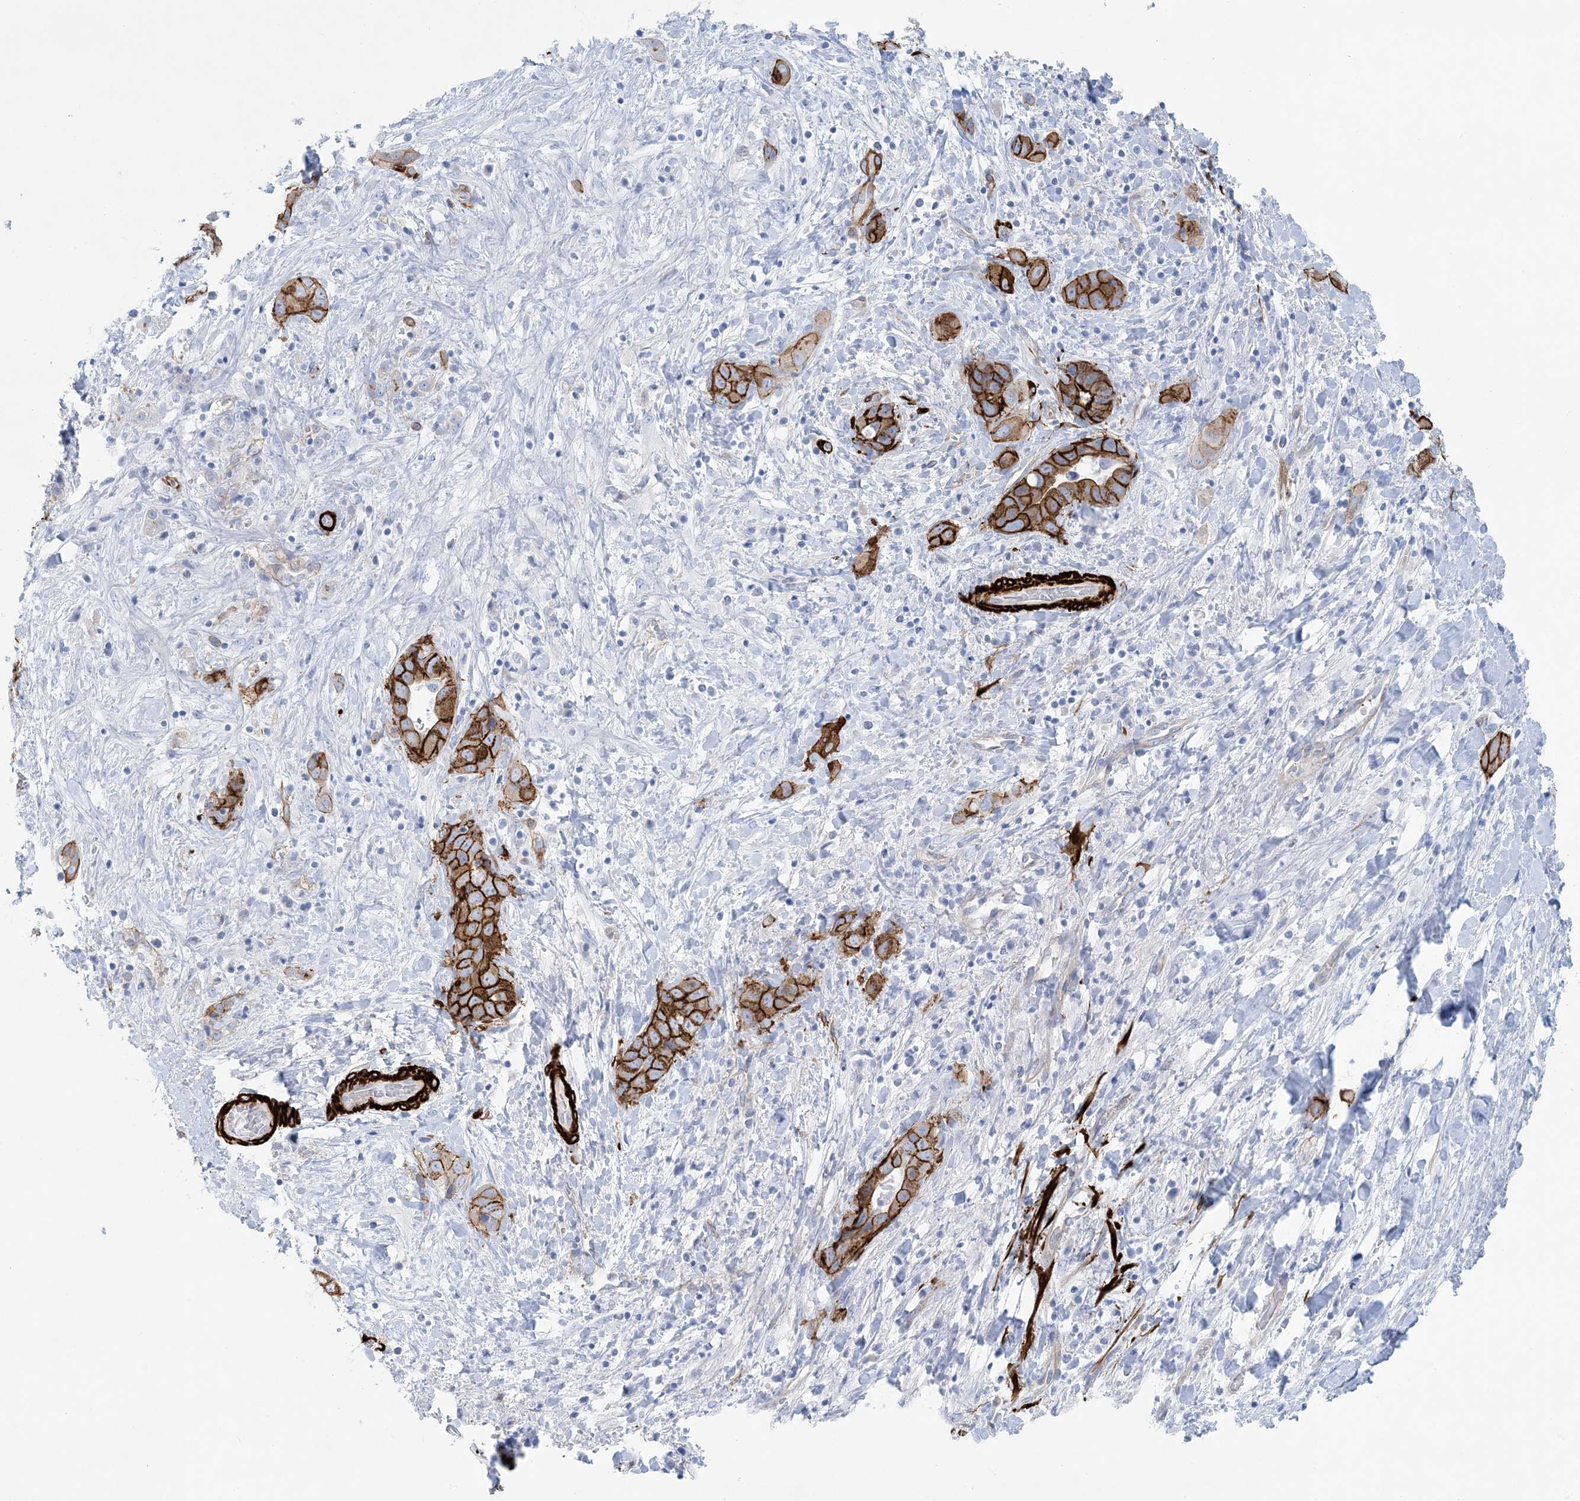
{"staining": {"intensity": "strong", "quantity": ">75%", "location": "cytoplasmic/membranous"}, "tissue": "liver cancer", "cell_type": "Tumor cells", "image_type": "cancer", "snomed": [{"axis": "morphology", "description": "Cholangiocarcinoma"}, {"axis": "topography", "description": "Liver"}], "caption": "This is an image of IHC staining of liver cancer (cholangiocarcinoma), which shows strong positivity in the cytoplasmic/membranous of tumor cells.", "gene": "SHANK1", "patient": {"sex": "female", "age": 52}}